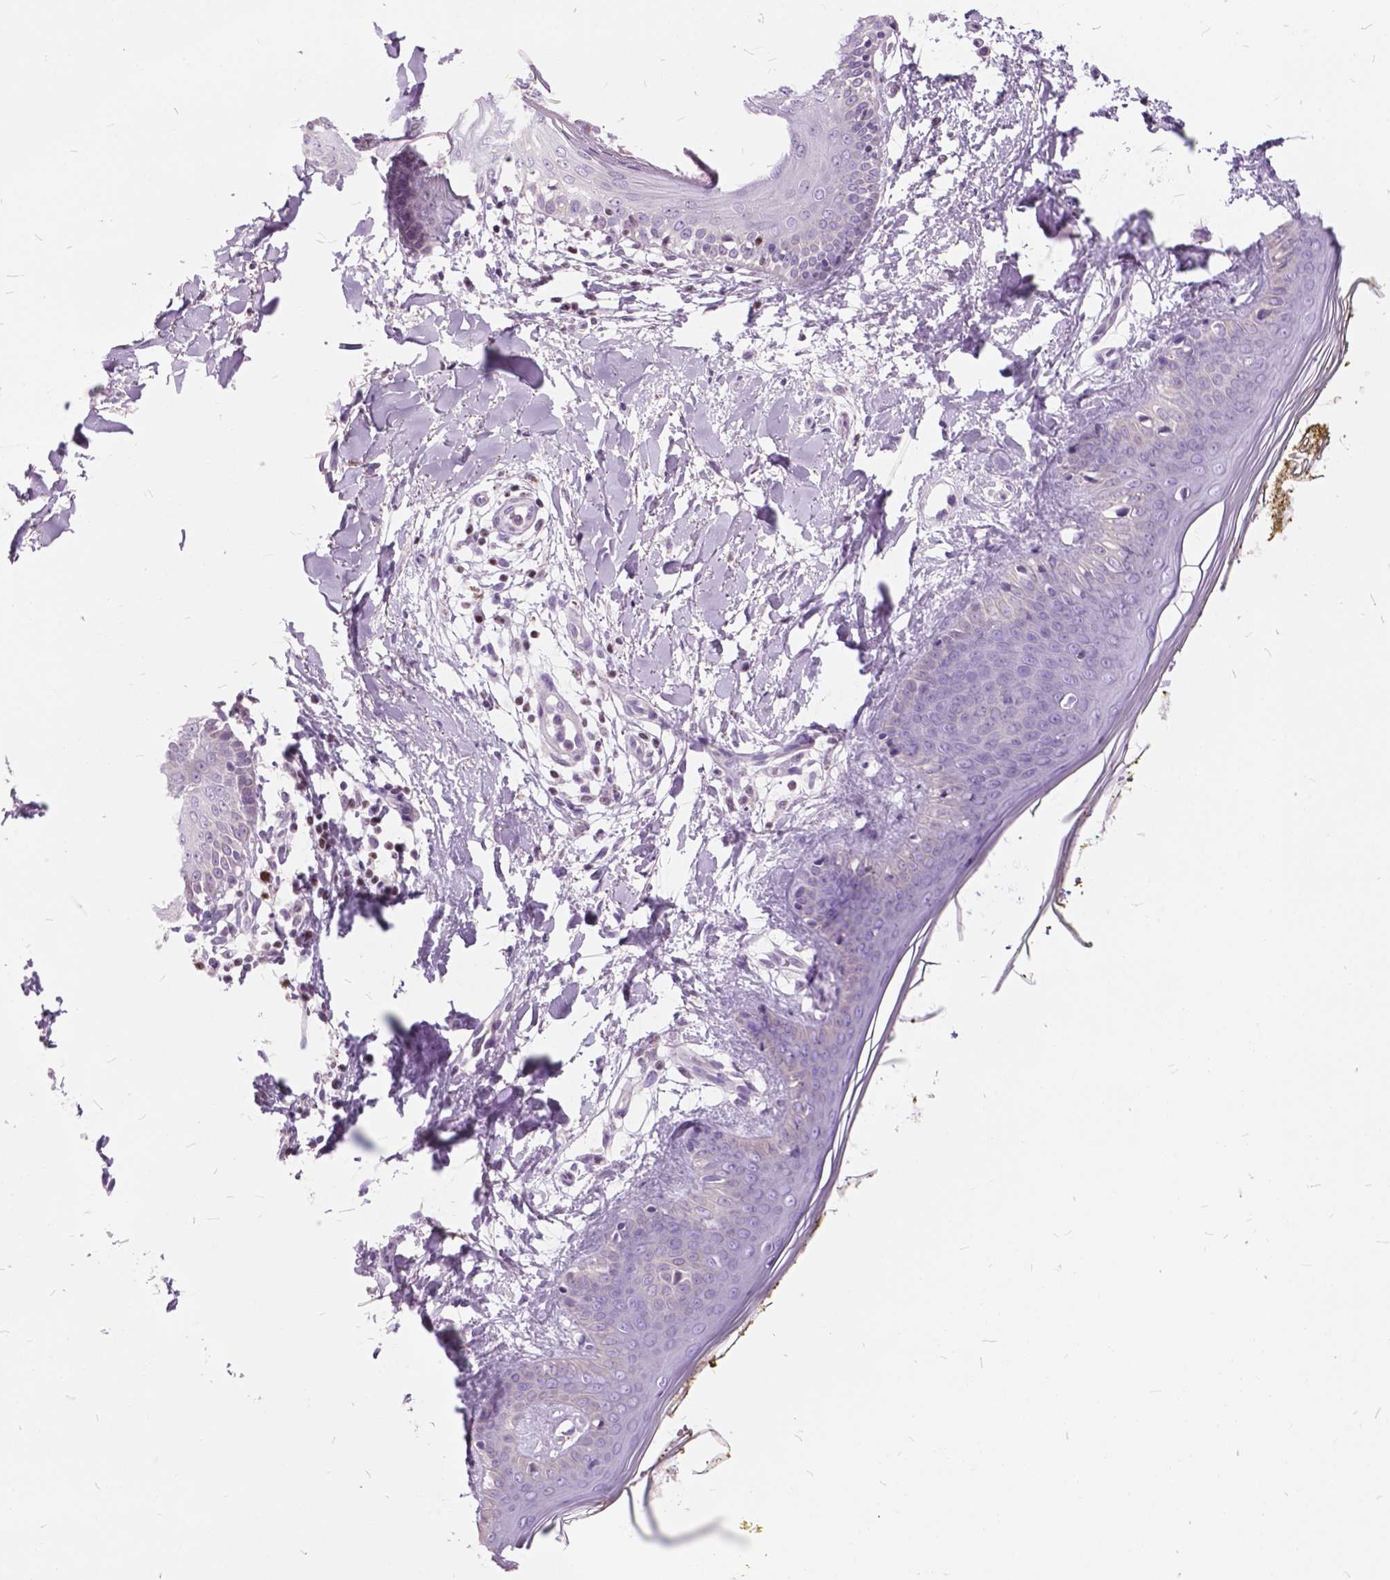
{"staining": {"intensity": "negative", "quantity": "none", "location": "none"}, "tissue": "skin", "cell_type": "Fibroblasts", "image_type": "normal", "snomed": [{"axis": "morphology", "description": "Normal tissue, NOS"}, {"axis": "topography", "description": "Skin"}], "caption": "Fibroblasts are negative for protein expression in benign human skin. (Immunohistochemistry, brightfield microscopy, high magnification).", "gene": "SP140", "patient": {"sex": "female", "age": 34}}